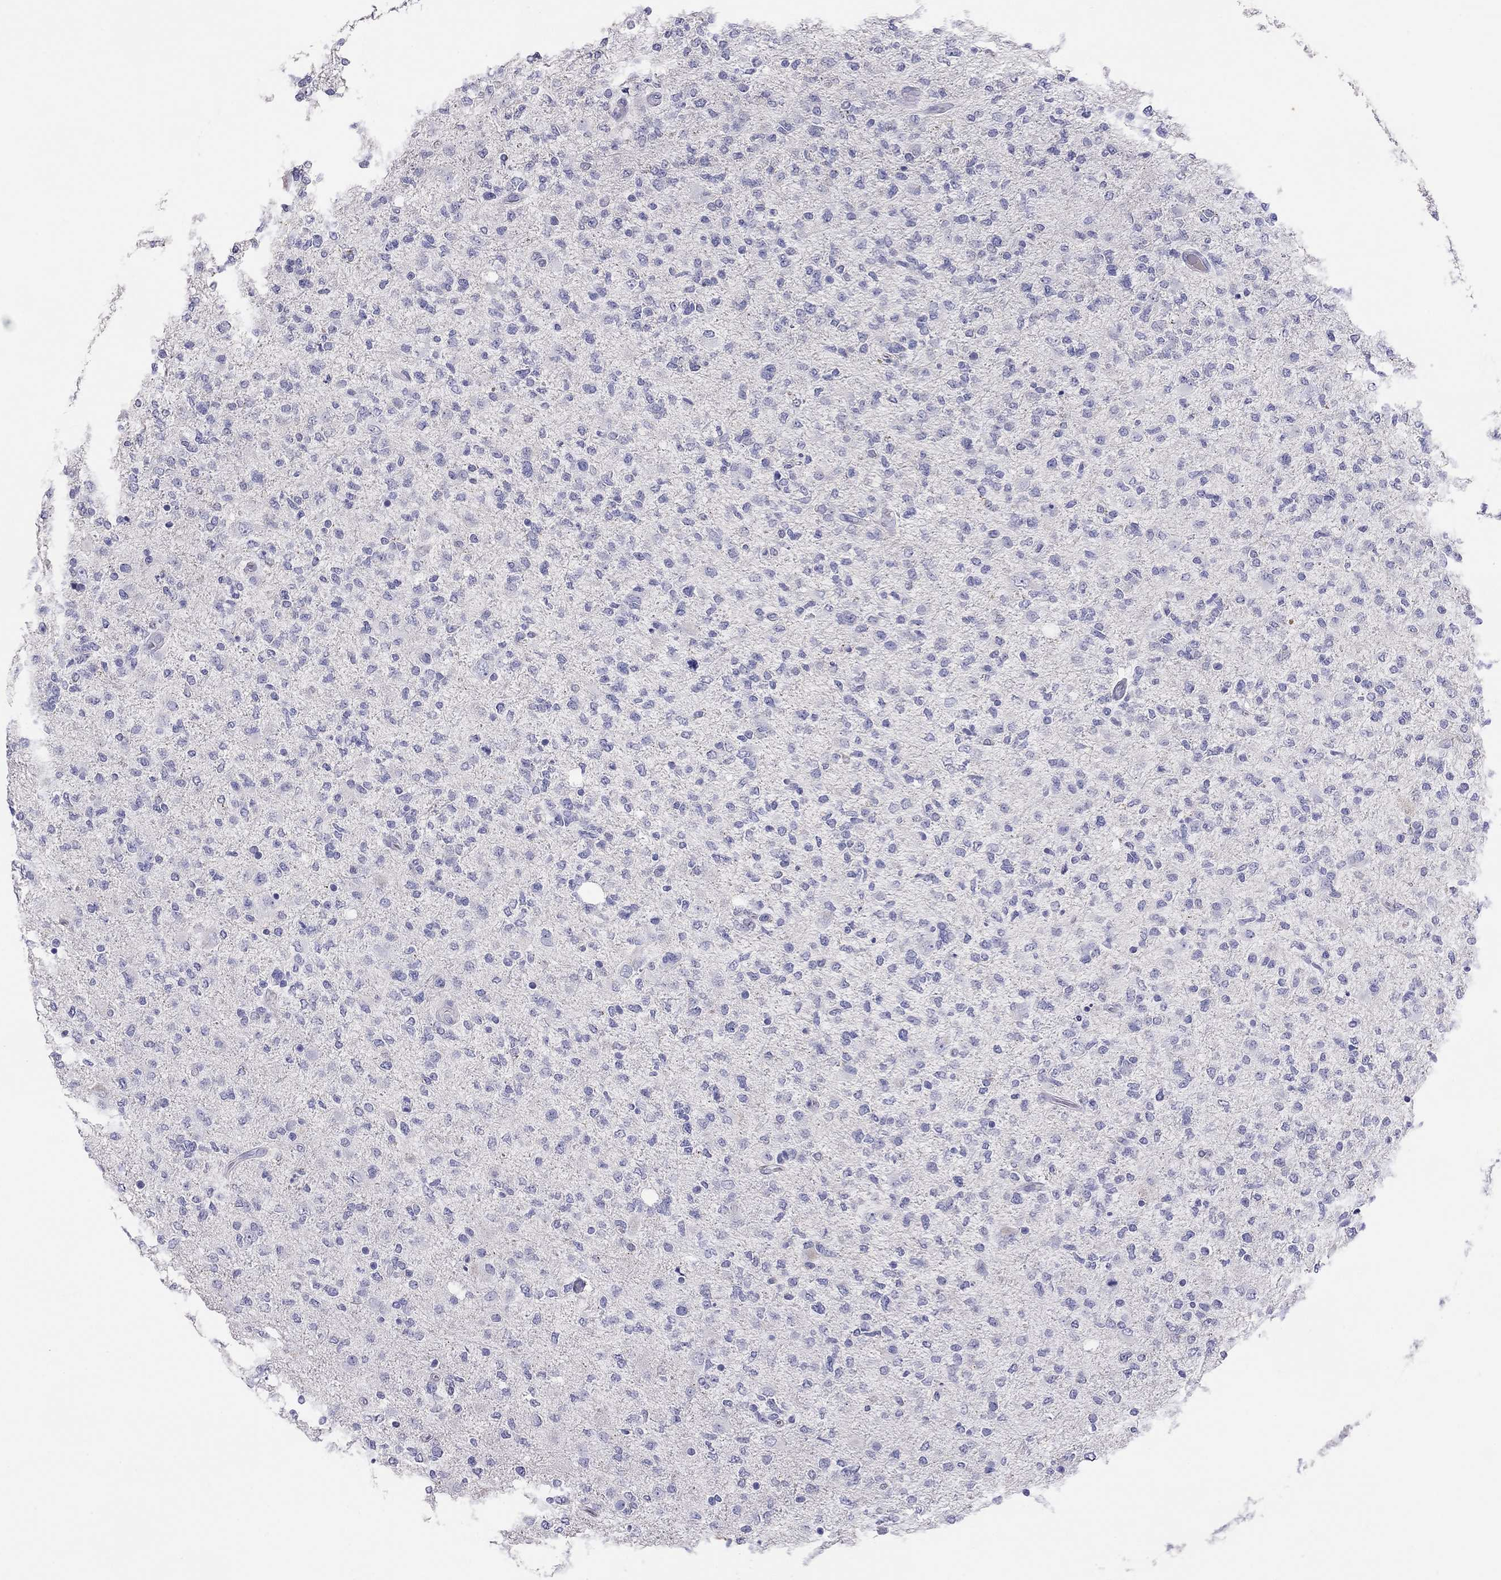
{"staining": {"intensity": "negative", "quantity": "none", "location": "none"}, "tissue": "glioma", "cell_type": "Tumor cells", "image_type": "cancer", "snomed": [{"axis": "morphology", "description": "Glioma, malignant, High grade"}, {"axis": "topography", "description": "Cerebral cortex"}], "caption": "The photomicrograph demonstrates no staining of tumor cells in glioma.", "gene": "CALHM1", "patient": {"sex": "male", "age": 70}}